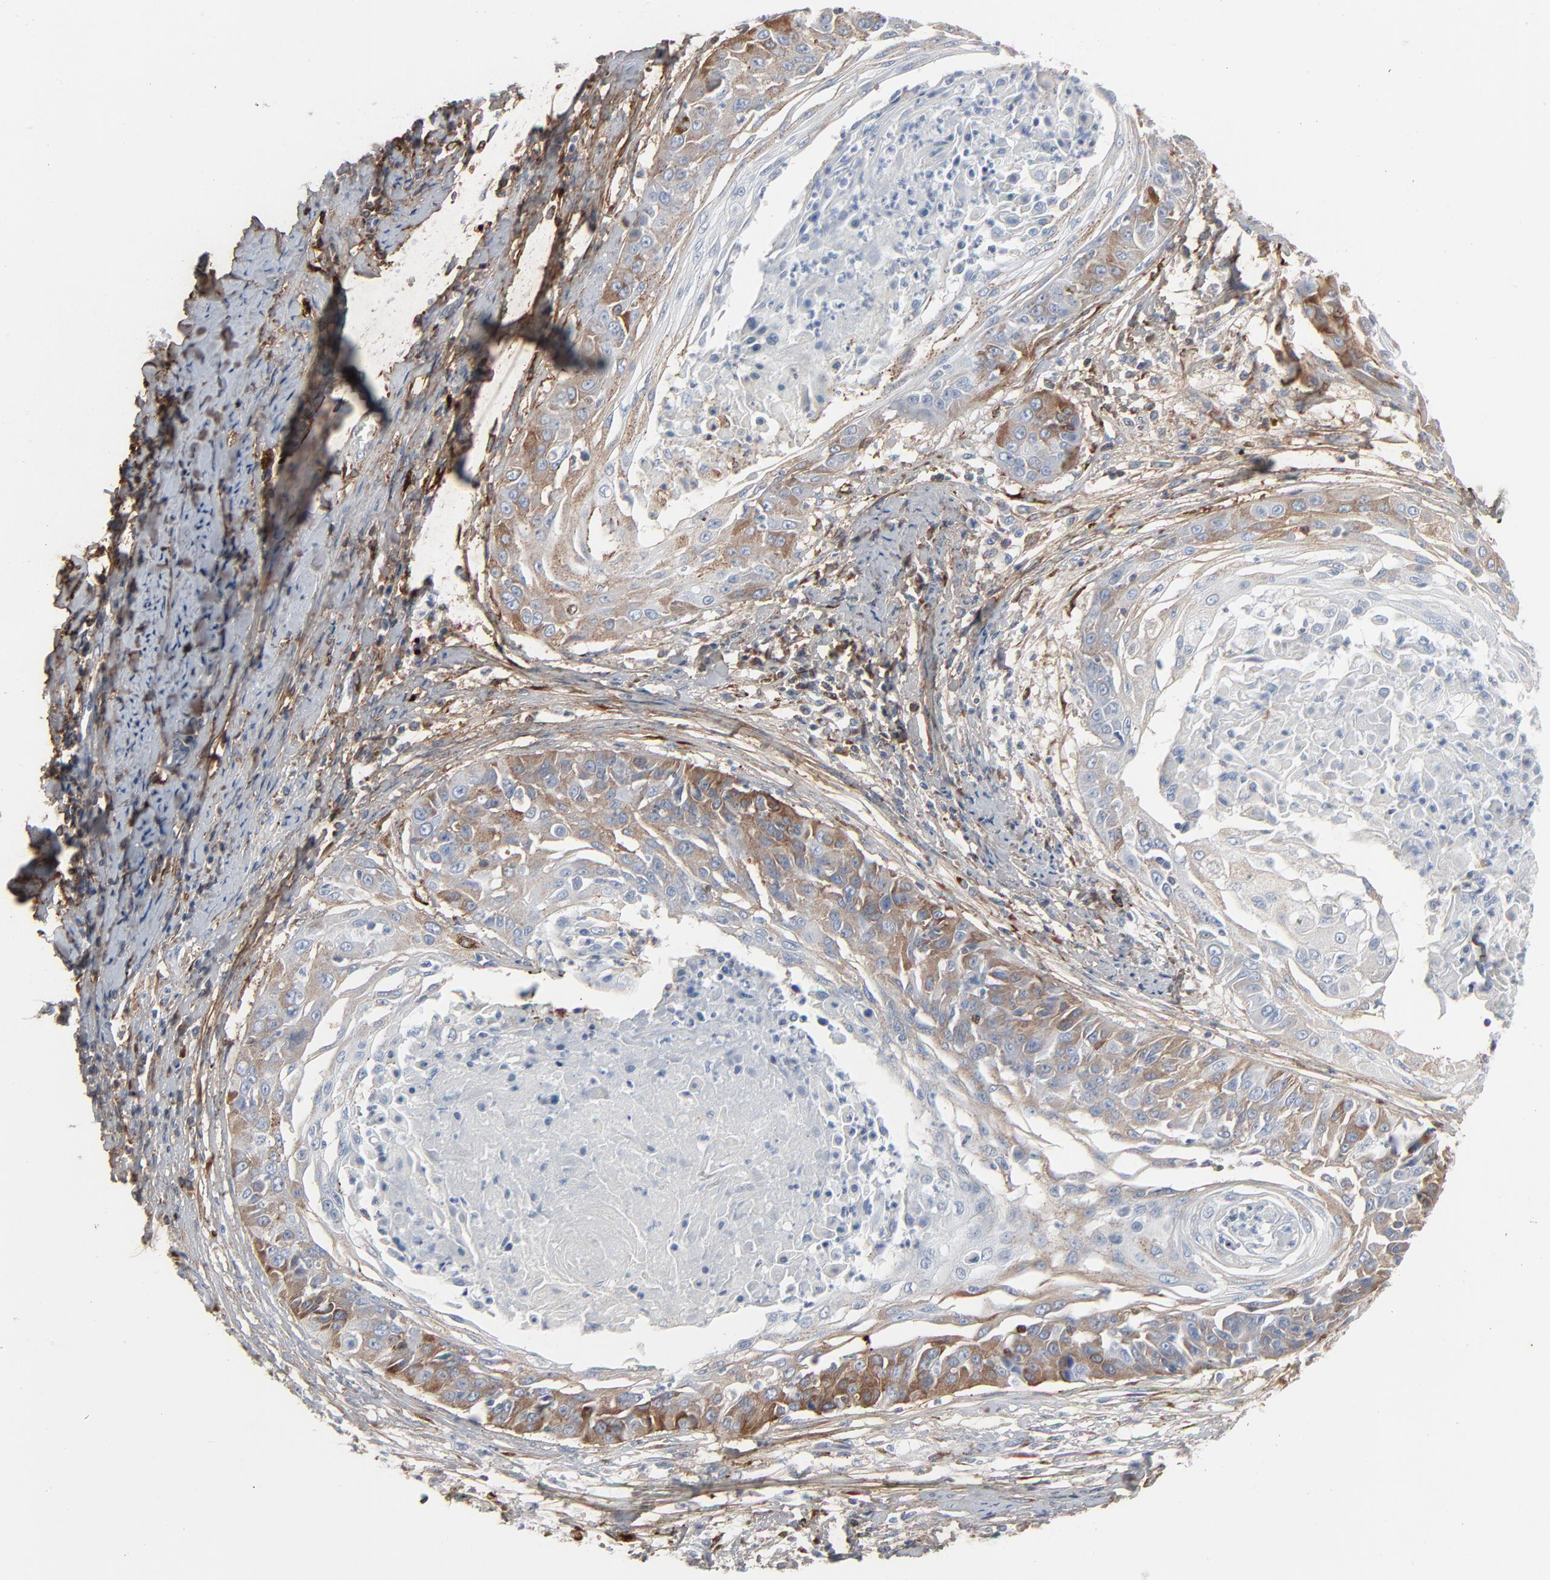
{"staining": {"intensity": "moderate", "quantity": "25%-75%", "location": "cytoplasmic/membranous"}, "tissue": "cervical cancer", "cell_type": "Tumor cells", "image_type": "cancer", "snomed": [{"axis": "morphology", "description": "Squamous cell carcinoma, NOS"}, {"axis": "topography", "description": "Cervix"}], "caption": "This is an image of IHC staining of cervical squamous cell carcinoma, which shows moderate positivity in the cytoplasmic/membranous of tumor cells.", "gene": "BGN", "patient": {"sex": "female", "age": 64}}